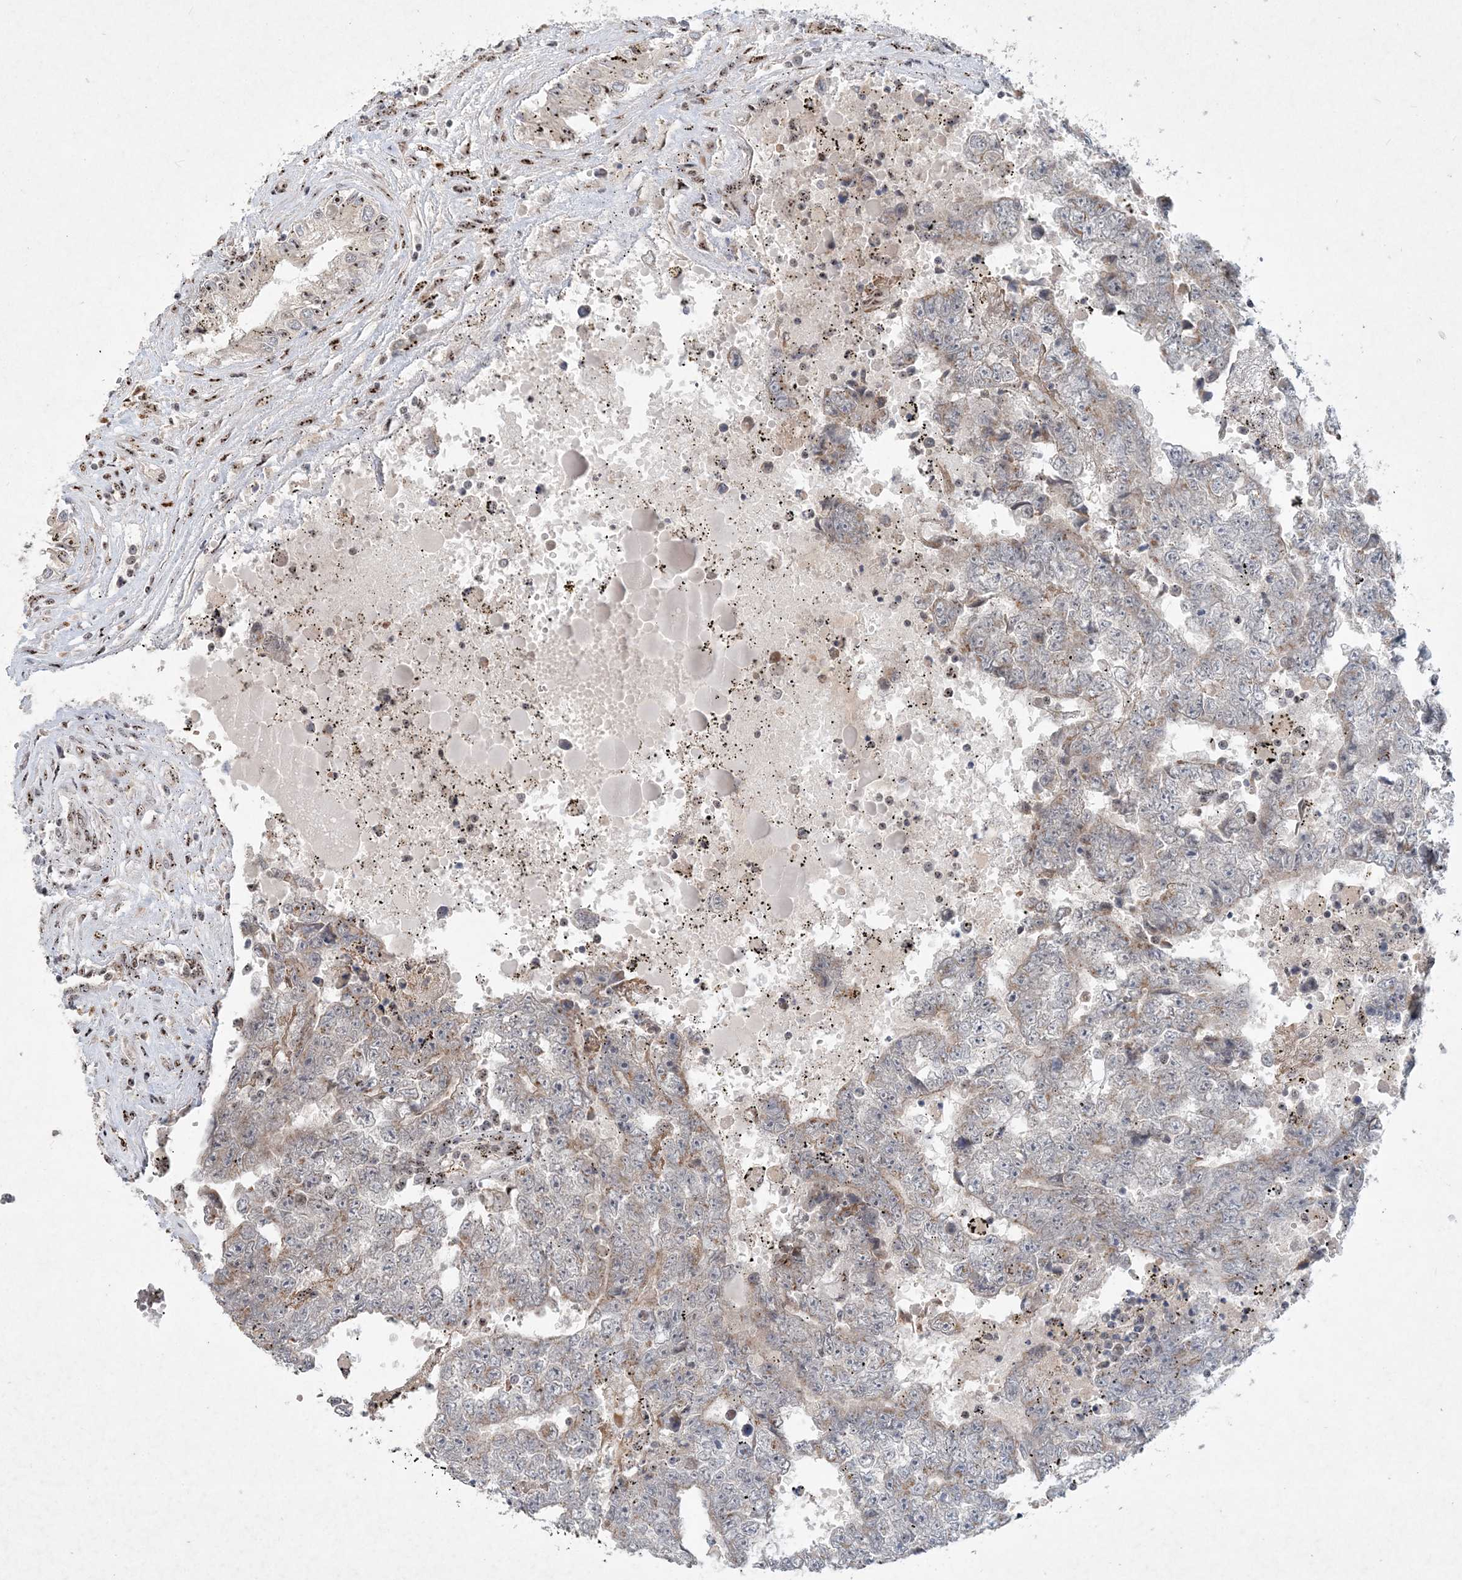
{"staining": {"intensity": "weak", "quantity": "<25%", "location": "cytoplasmic/membranous"}, "tissue": "testis cancer", "cell_type": "Tumor cells", "image_type": "cancer", "snomed": [{"axis": "morphology", "description": "Carcinoma, Embryonal, NOS"}, {"axis": "topography", "description": "Testis"}], "caption": "An immunohistochemistry (IHC) image of testis embryonal carcinoma is shown. There is no staining in tumor cells of testis embryonal carcinoma.", "gene": "GIN1", "patient": {"sex": "male", "age": 25}}